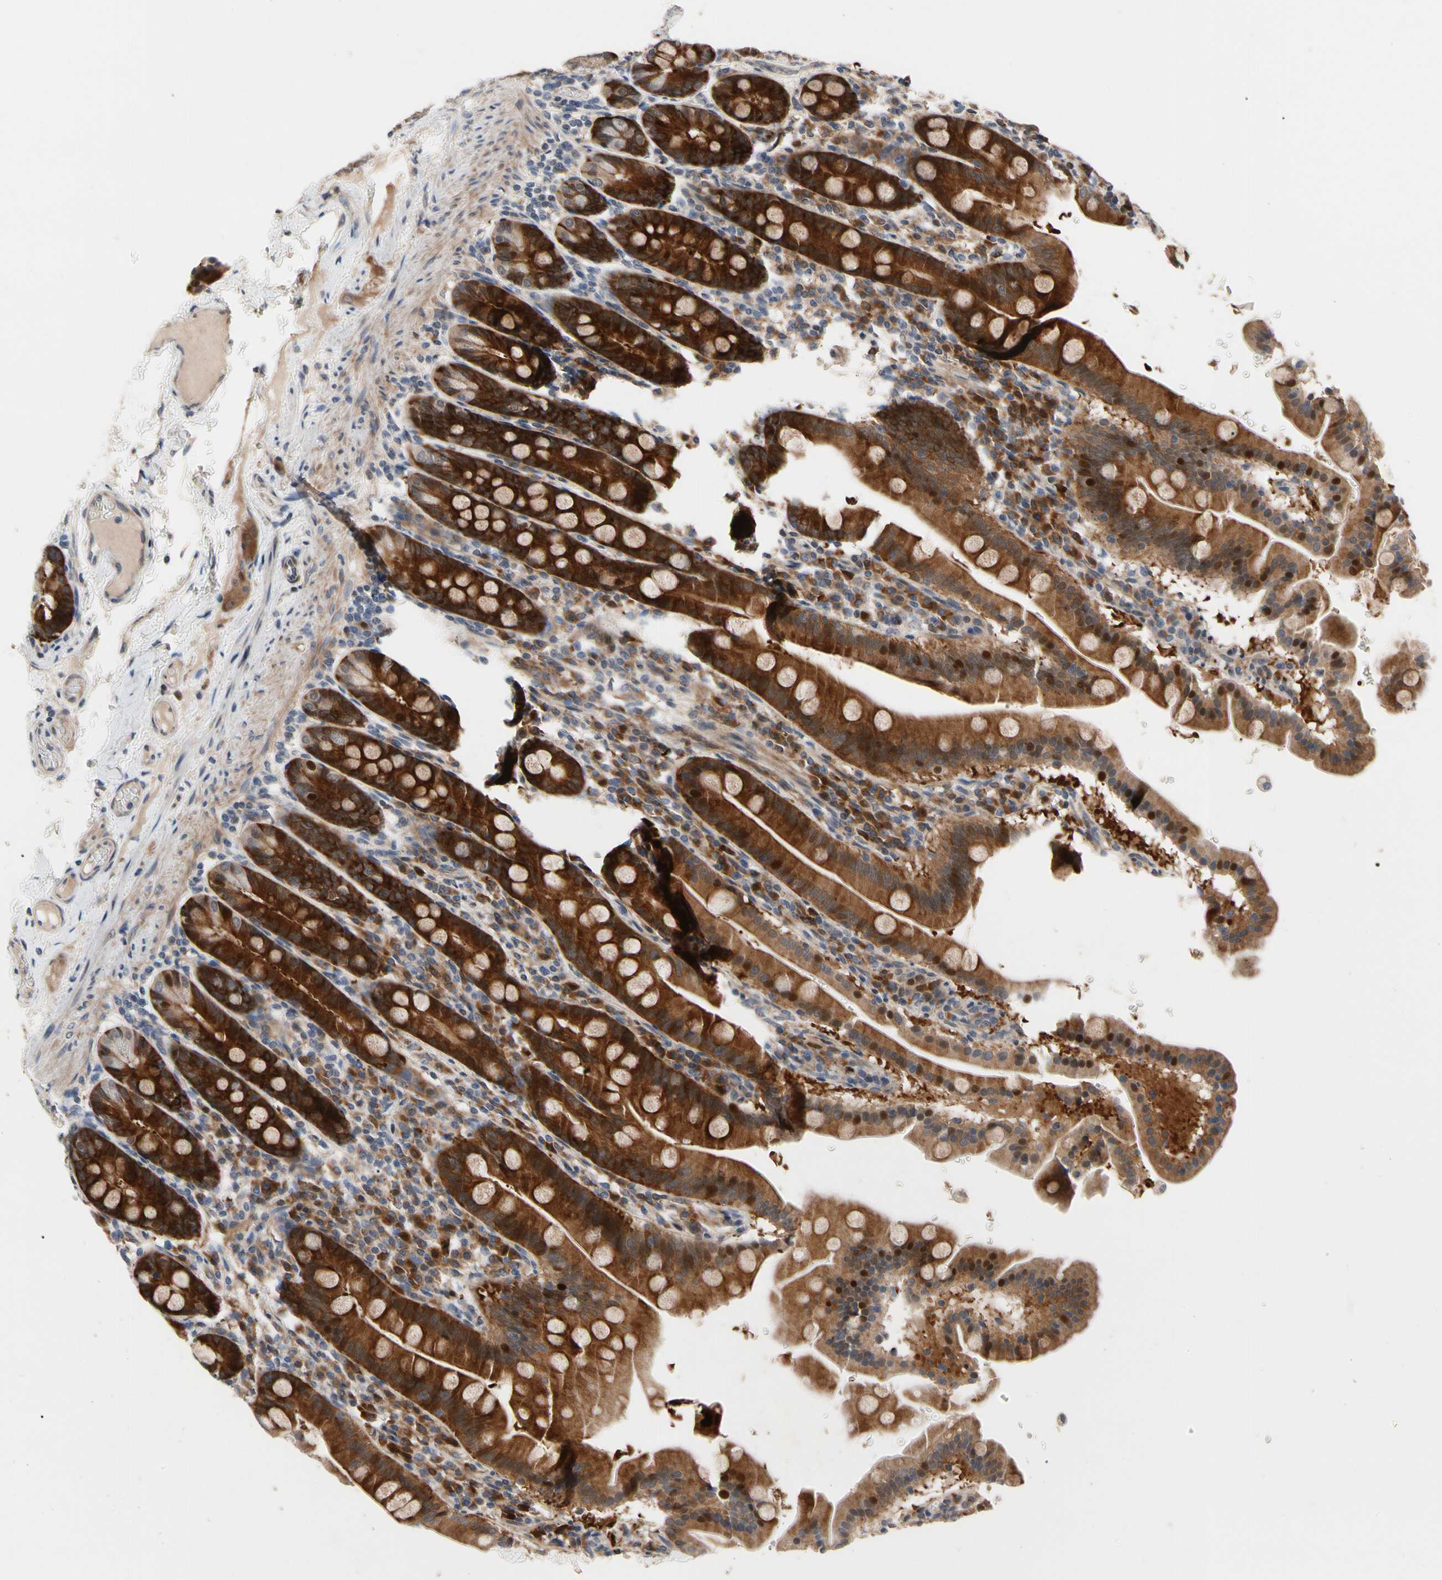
{"staining": {"intensity": "strong", "quantity": ">75%", "location": "cytoplasmic/membranous"}, "tissue": "duodenum", "cell_type": "Glandular cells", "image_type": "normal", "snomed": [{"axis": "morphology", "description": "Normal tissue, NOS"}, {"axis": "topography", "description": "Duodenum"}], "caption": "High-magnification brightfield microscopy of unremarkable duodenum stained with DAB (3,3'-diaminobenzidine) (brown) and counterstained with hematoxylin (blue). glandular cells exhibit strong cytoplasmic/membranous expression is identified in about>75% of cells.", "gene": "HMGCR", "patient": {"sex": "male", "age": 50}}